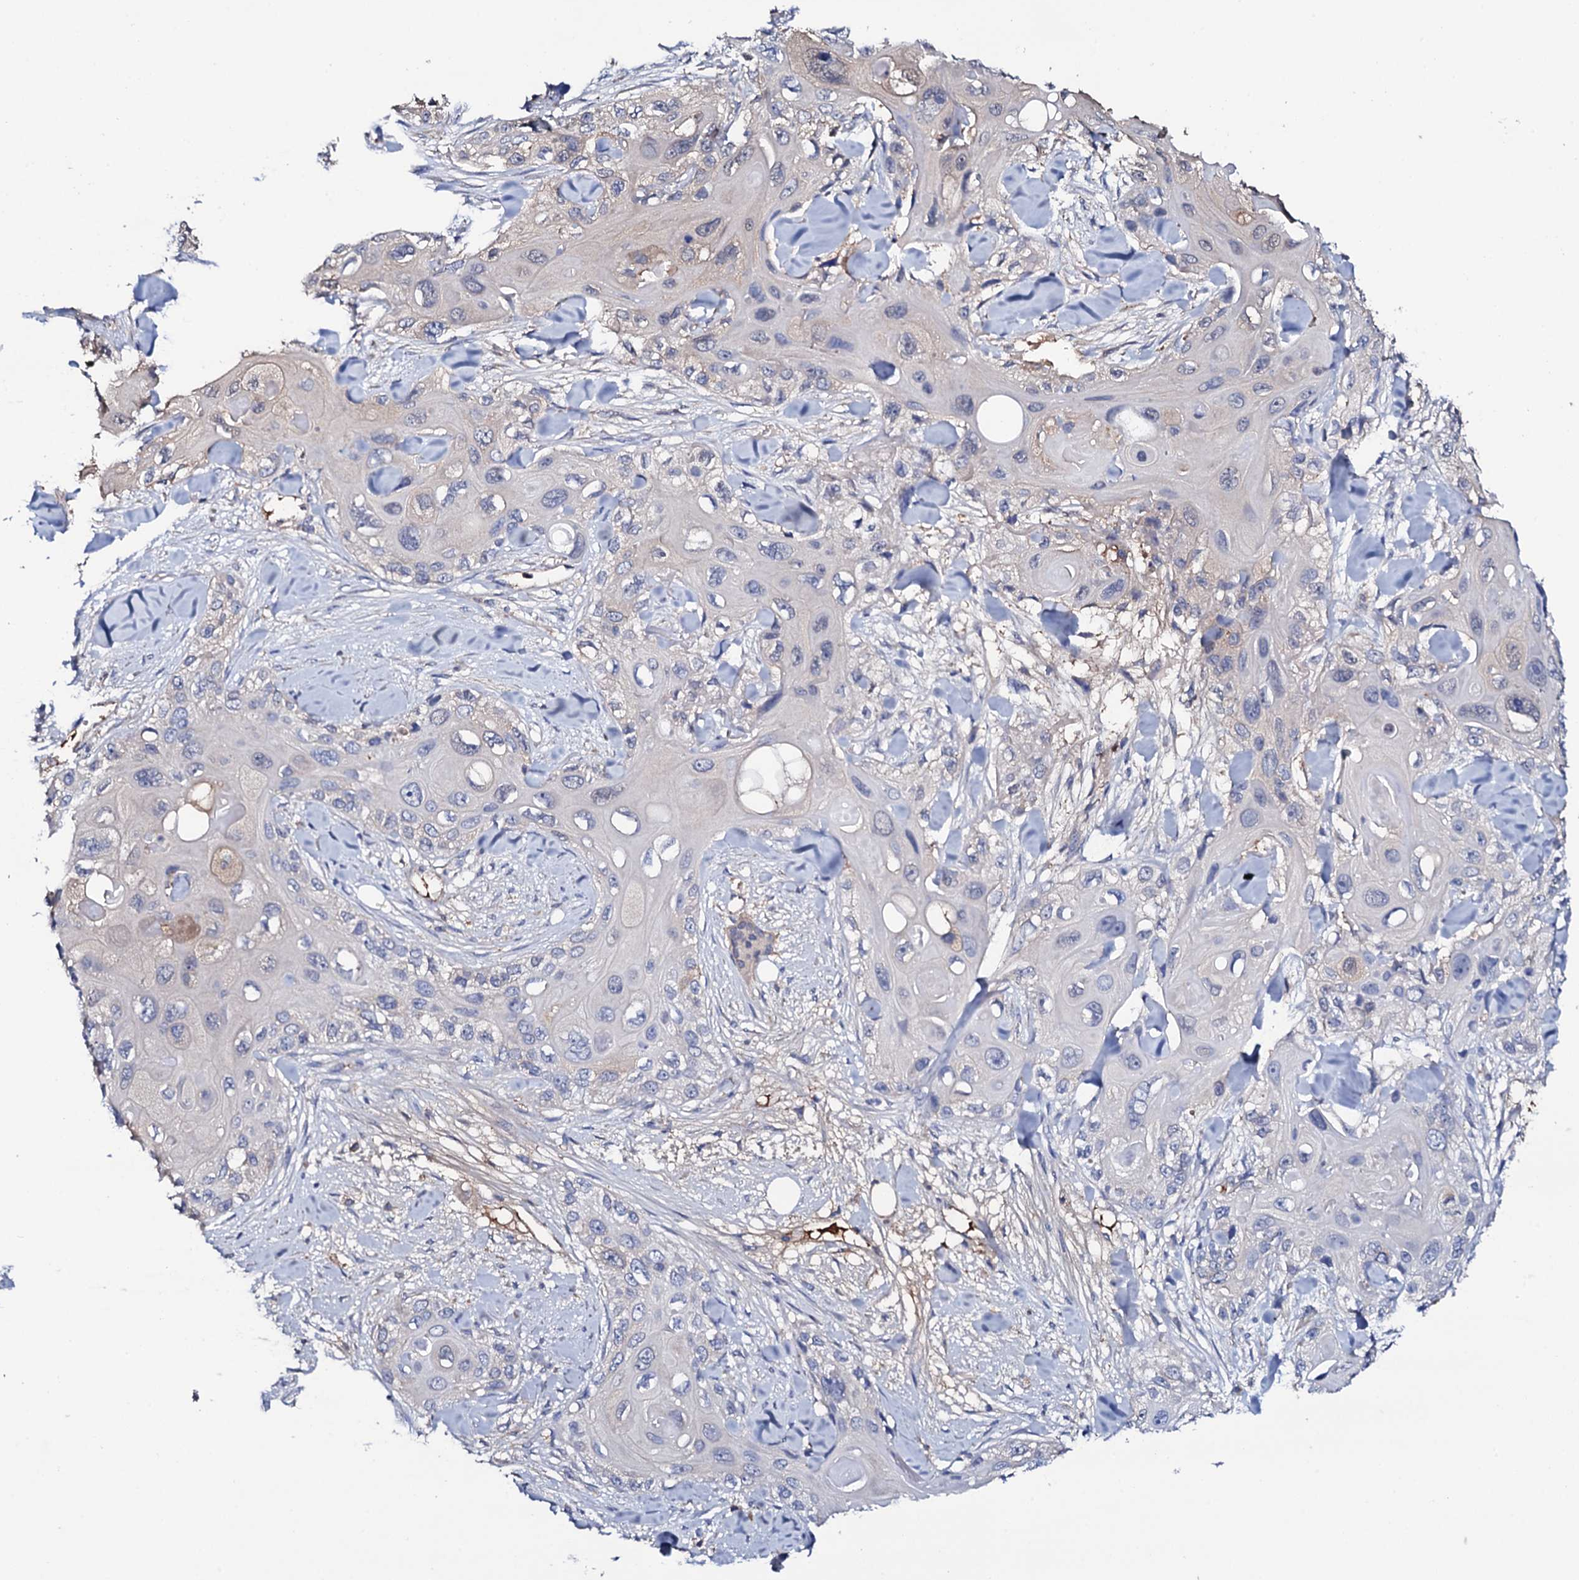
{"staining": {"intensity": "negative", "quantity": "none", "location": "none"}, "tissue": "skin cancer", "cell_type": "Tumor cells", "image_type": "cancer", "snomed": [{"axis": "morphology", "description": "Normal tissue, NOS"}, {"axis": "morphology", "description": "Squamous cell carcinoma, NOS"}, {"axis": "topography", "description": "Skin"}], "caption": "This is an immunohistochemistry histopathology image of skin cancer (squamous cell carcinoma). There is no expression in tumor cells.", "gene": "TCAF2", "patient": {"sex": "male", "age": 72}}